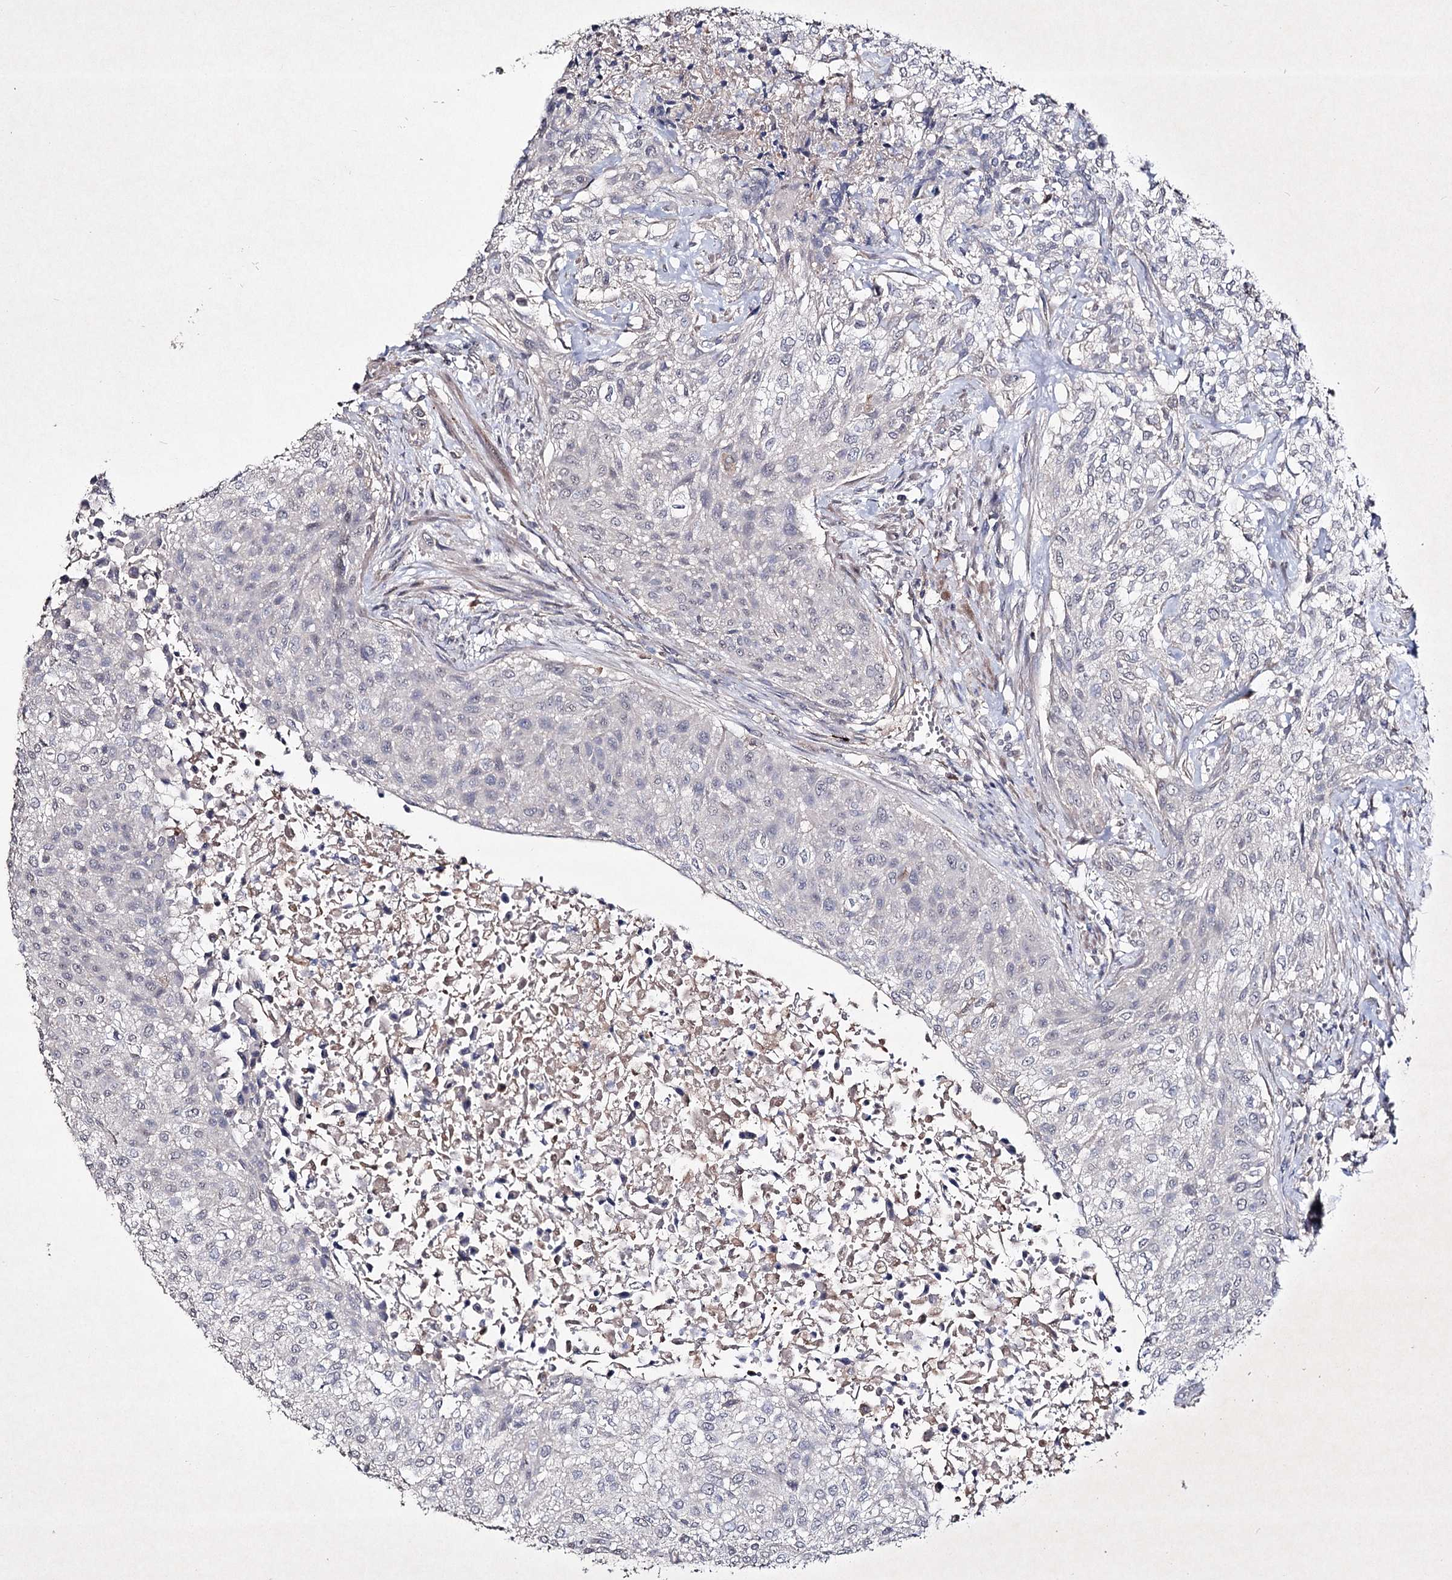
{"staining": {"intensity": "negative", "quantity": "none", "location": "none"}, "tissue": "urothelial cancer", "cell_type": "Tumor cells", "image_type": "cancer", "snomed": [{"axis": "morphology", "description": "Normal tissue, NOS"}, {"axis": "morphology", "description": "Urothelial carcinoma, NOS"}, {"axis": "topography", "description": "Urinary bladder"}, {"axis": "topography", "description": "Peripheral nerve tissue"}], "caption": "A high-resolution photomicrograph shows immunohistochemistry (IHC) staining of transitional cell carcinoma, which demonstrates no significant staining in tumor cells.", "gene": "SEMA4G", "patient": {"sex": "male", "age": 35}}